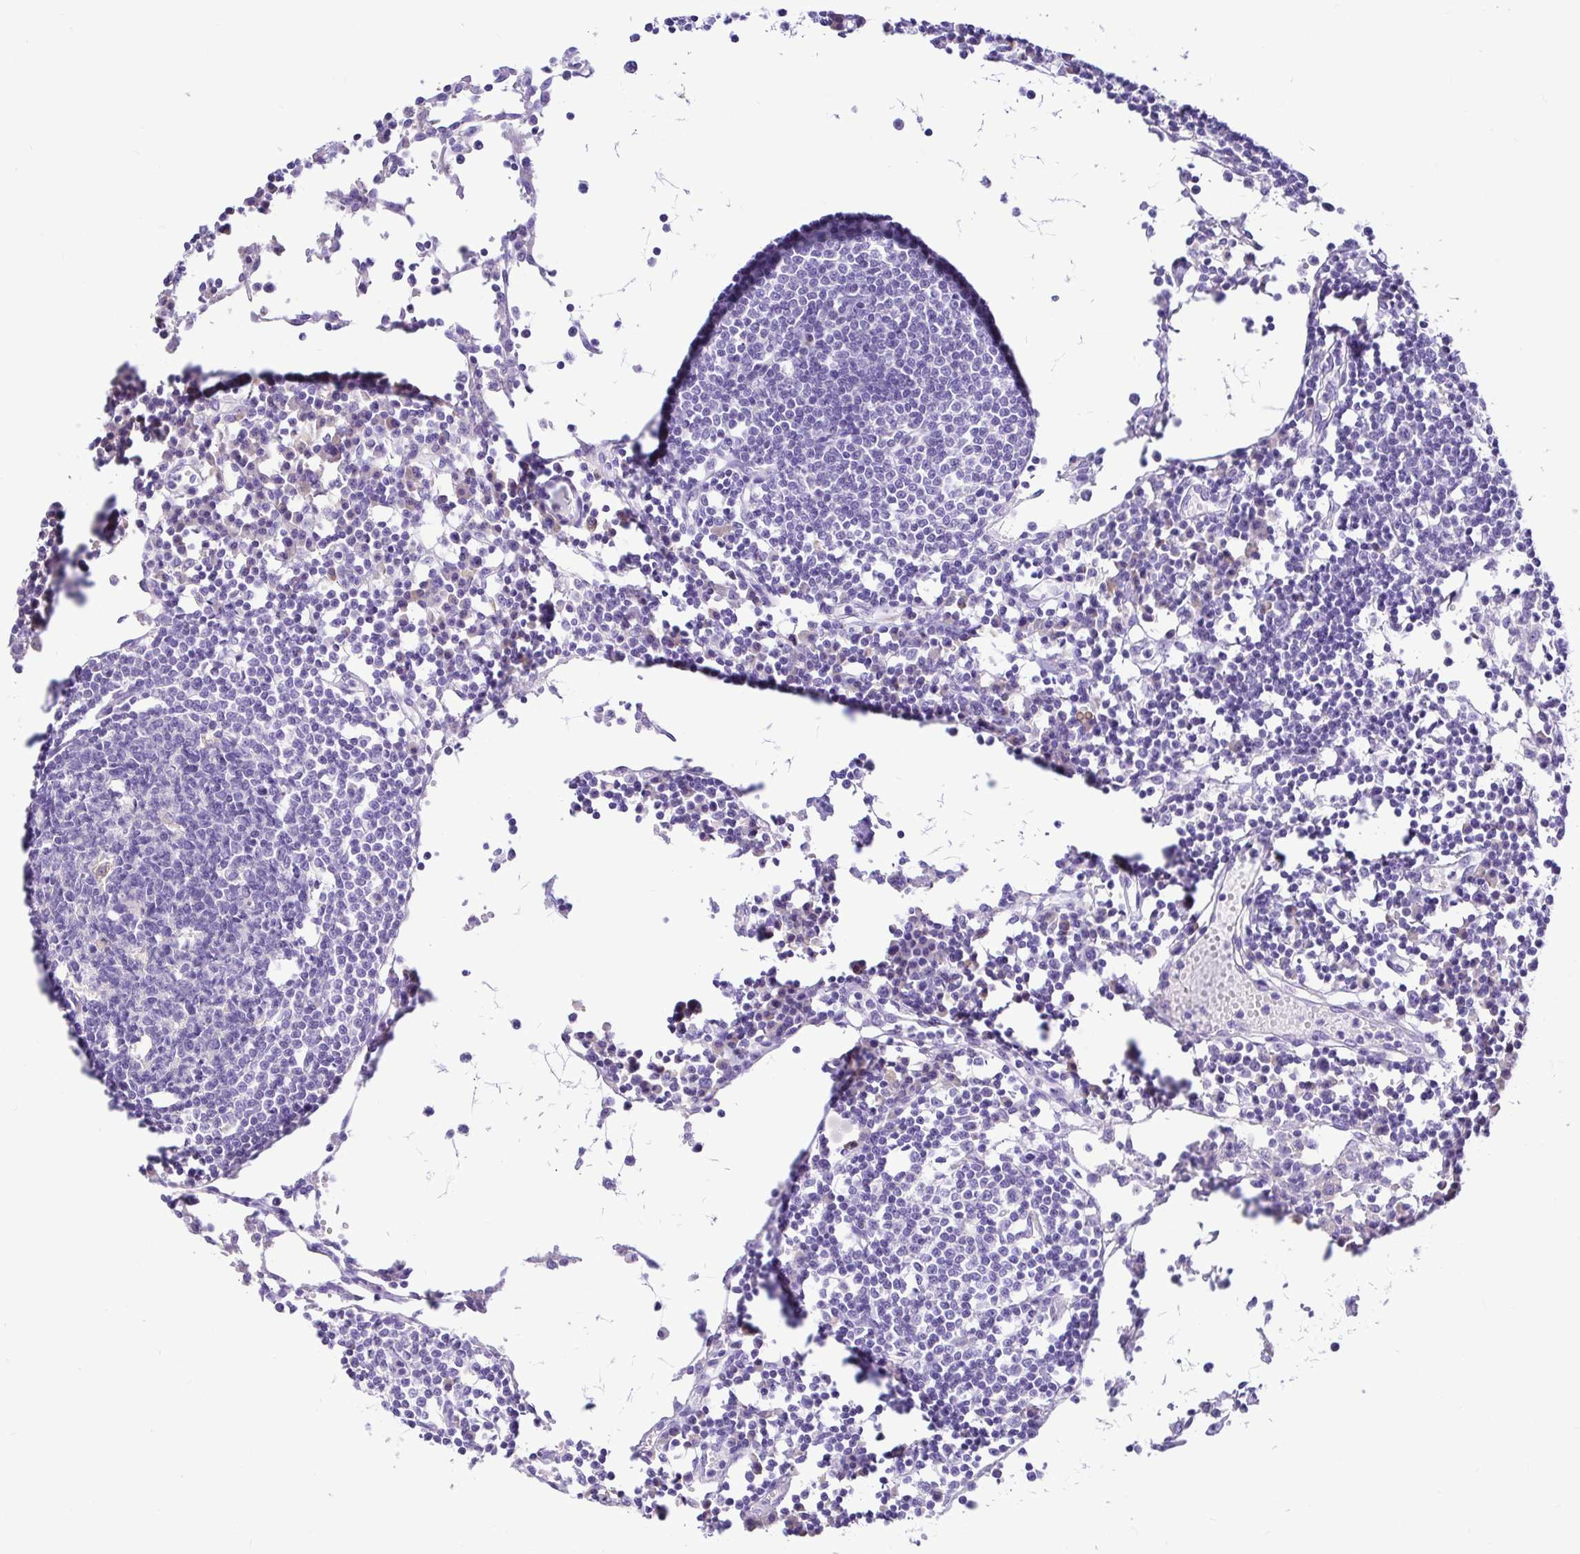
{"staining": {"intensity": "negative", "quantity": "none", "location": "none"}, "tissue": "lymph node", "cell_type": "Germinal center cells", "image_type": "normal", "snomed": [{"axis": "morphology", "description": "Normal tissue, NOS"}, {"axis": "topography", "description": "Lymph node"}], "caption": "Immunohistochemical staining of benign lymph node demonstrates no significant staining in germinal center cells. (Brightfield microscopy of DAB immunohistochemistry (IHC) at high magnification).", "gene": "BACE2", "patient": {"sex": "female", "age": 78}}